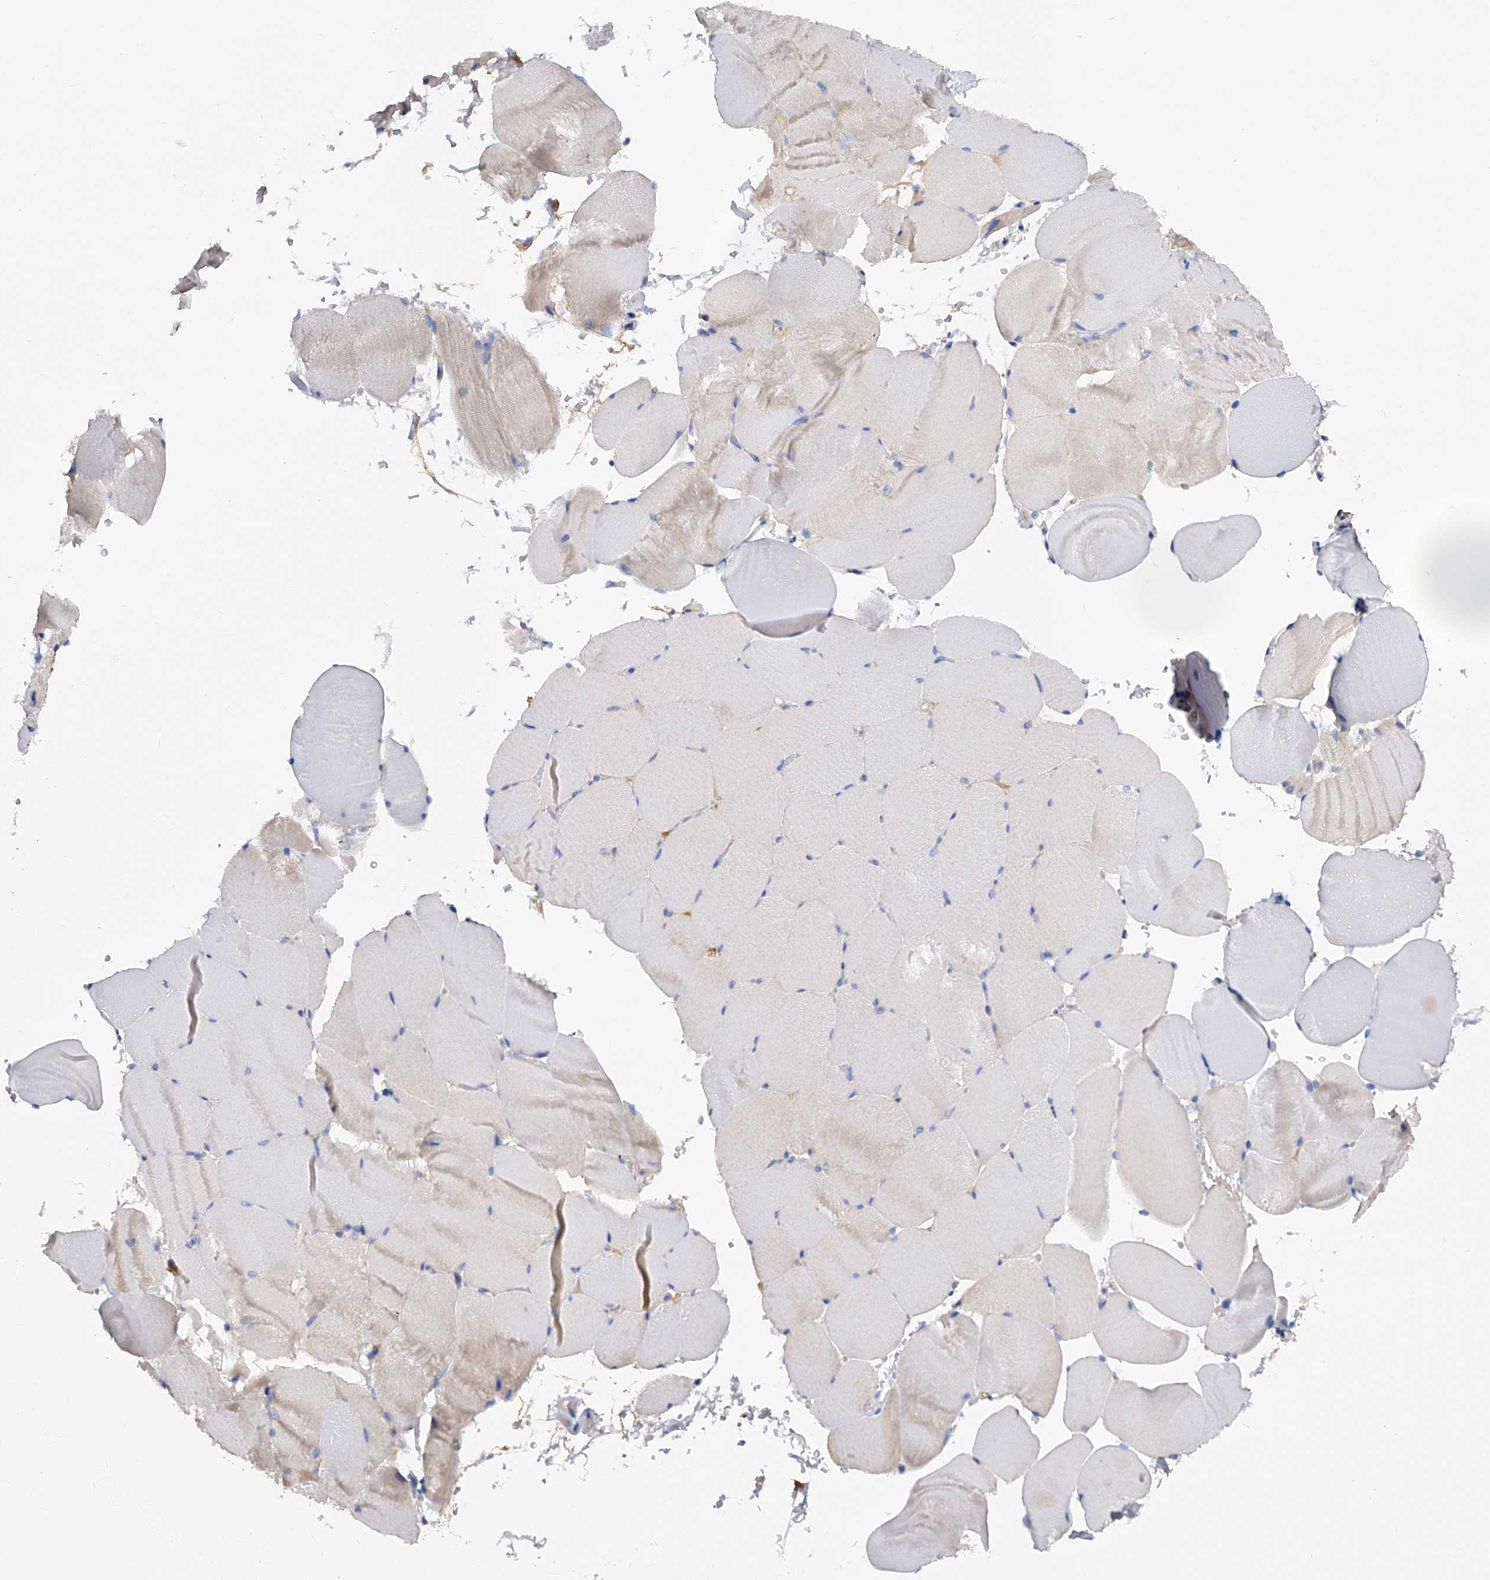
{"staining": {"intensity": "negative", "quantity": "none", "location": "none"}, "tissue": "skeletal muscle", "cell_type": "Myocytes", "image_type": "normal", "snomed": [{"axis": "morphology", "description": "Normal tissue, NOS"}, {"axis": "topography", "description": "Skeletal muscle"}, {"axis": "topography", "description": "Parathyroid gland"}], "caption": "Myocytes show no significant positivity in benign skeletal muscle.", "gene": "PGM3", "patient": {"sex": "female", "age": 37}}